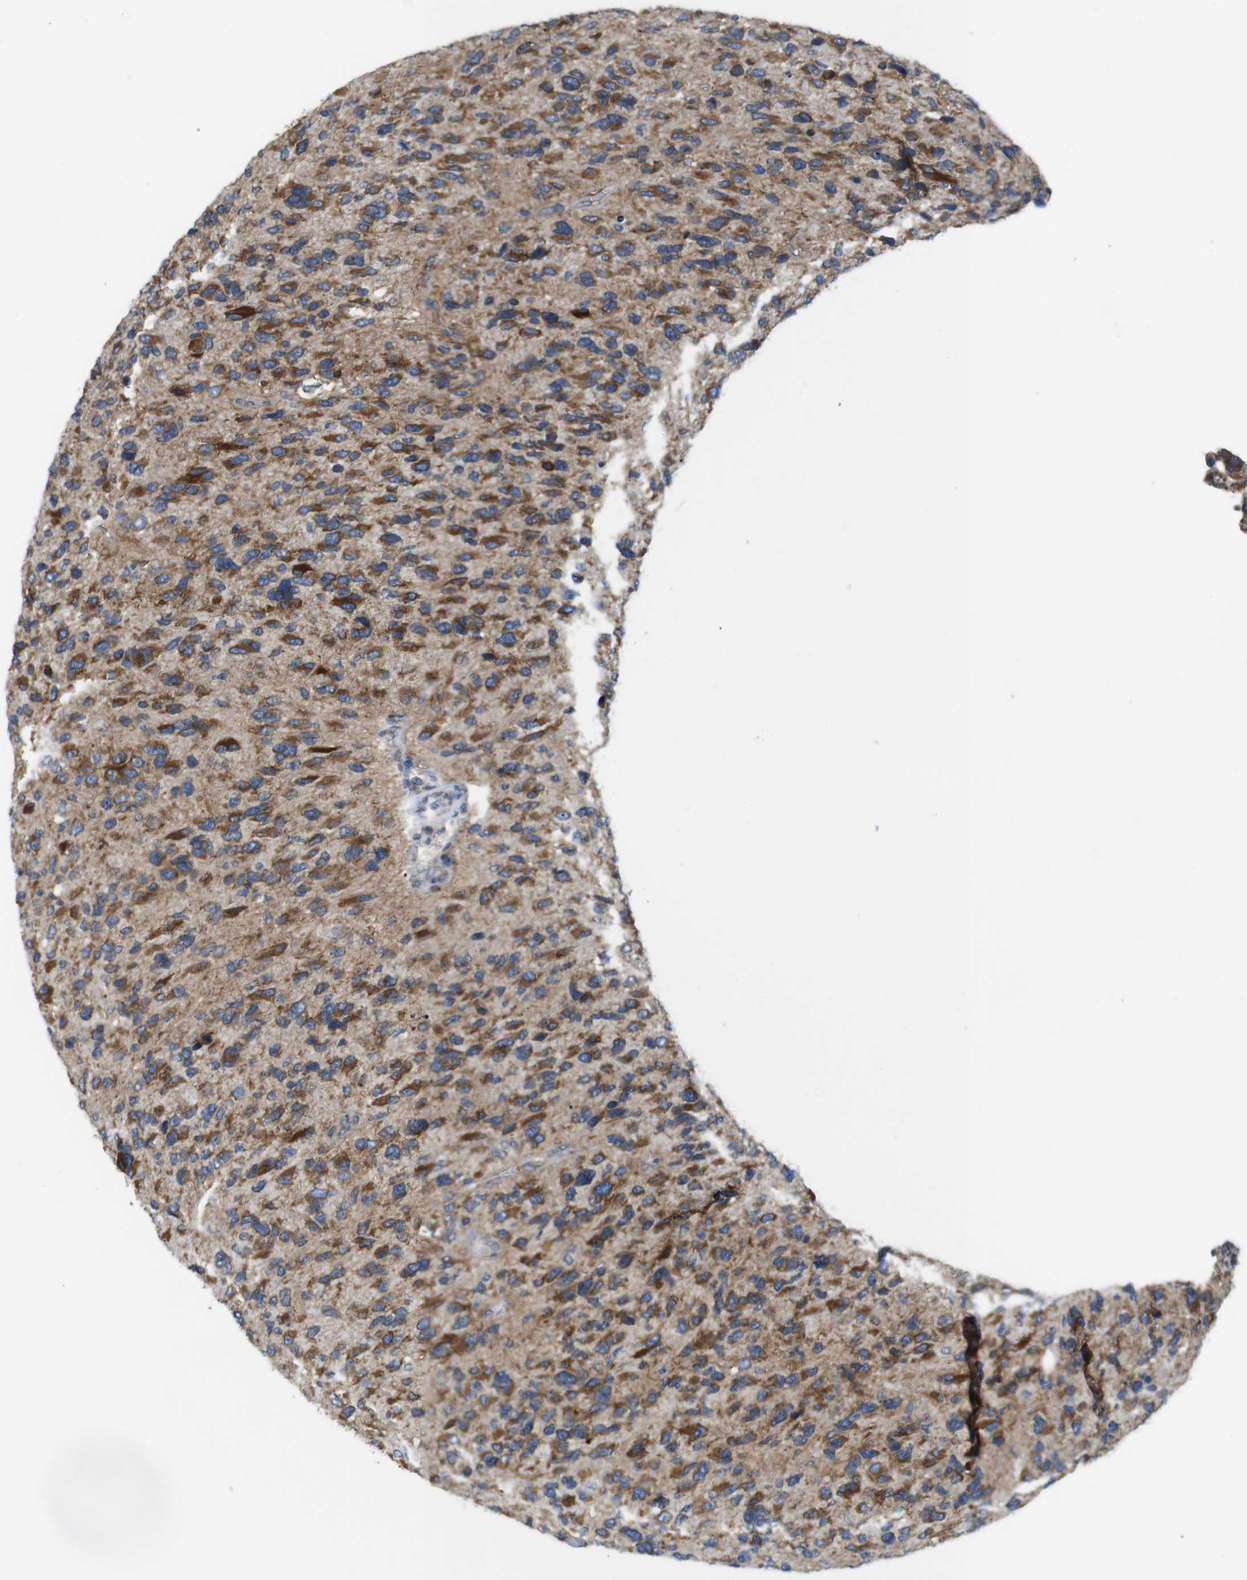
{"staining": {"intensity": "moderate", "quantity": ">75%", "location": "cytoplasmic/membranous"}, "tissue": "glioma", "cell_type": "Tumor cells", "image_type": "cancer", "snomed": [{"axis": "morphology", "description": "Glioma, malignant, High grade"}, {"axis": "topography", "description": "Brain"}], "caption": "IHC staining of glioma, which shows medium levels of moderate cytoplasmic/membranous staining in approximately >75% of tumor cells indicating moderate cytoplasmic/membranous protein staining. The staining was performed using DAB (brown) for protein detection and nuclei were counterstained in hematoxylin (blue).", "gene": "HACD3", "patient": {"sex": "female", "age": 58}}